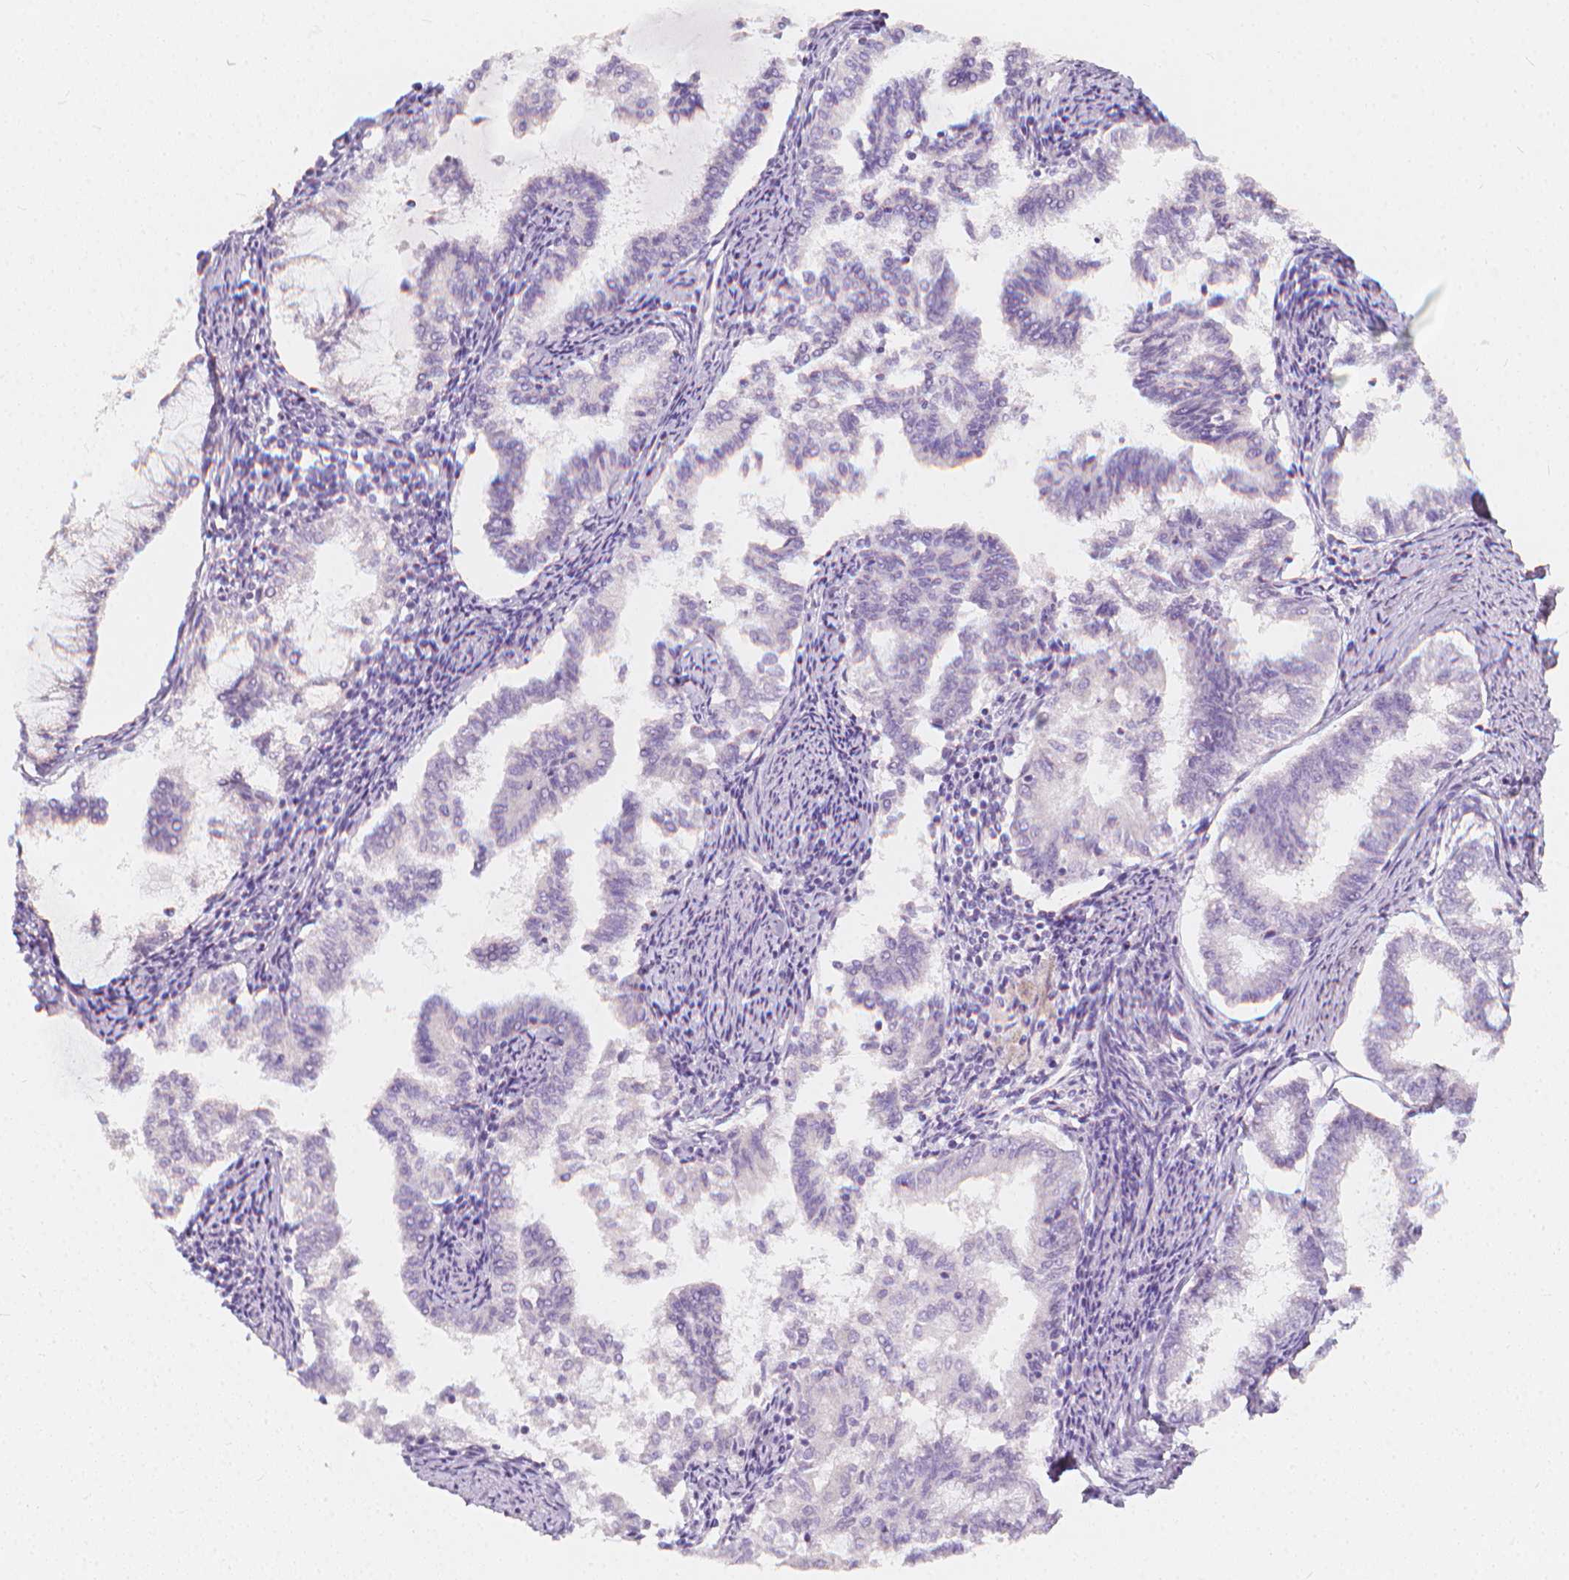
{"staining": {"intensity": "negative", "quantity": "none", "location": "none"}, "tissue": "endometrial cancer", "cell_type": "Tumor cells", "image_type": "cancer", "snomed": [{"axis": "morphology", "description": "Adenocarcinoma, NOS"}, {"axis": "topography", "description": "Endometrium"}], "caption": "High magnification brightfield microscopy of adenocarcinoma (endometrial) stained with DAB (3,3'-diaminobenzidine) (brown) and counterstained with hematoxylin (blue): tumor cells show no significant staining. (Stains: DAB immunohistochemistry (IHC) with hematoxylin counter stain, Microscopy: brightfield microscopy at high magnification).", "gene": "RBFOX1", "patient": {"sex": "female", "age": 79}}